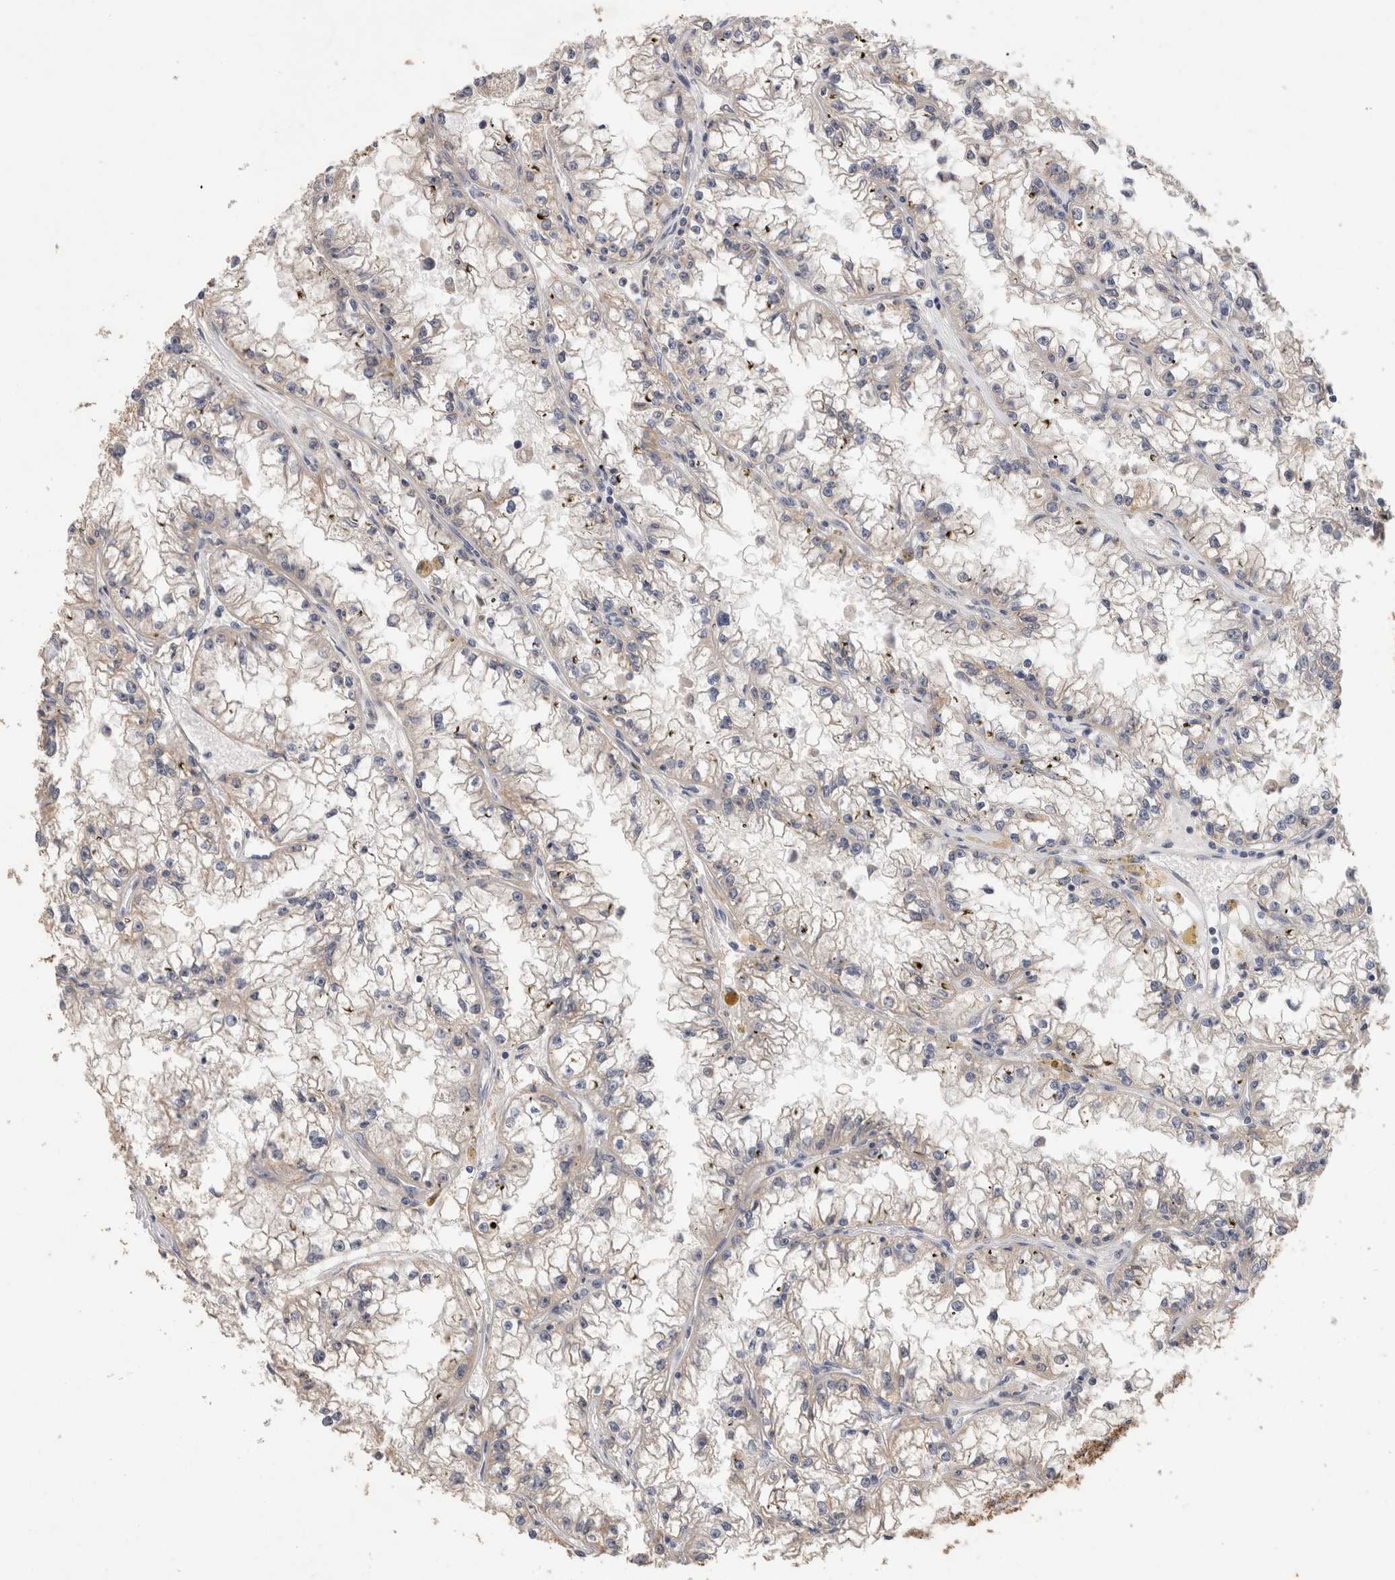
{"staining": {"intensity": "negative", "quantity": "none", "location": "none"}, "tissue": "renal cancer", "cell_type": "Tumor cells", "image_type": "cancer", "snomed": [{"axis": "morphology", "description": "Adenocarcinoma, NOS"}, {"axis": "topography", "description": "Kidney"}], "caption": "IHC photomicrograph of renal cancer (adenocarcinoma) stained for a protein (brown), which displays no staining in tumor cells. Brightfield microscopy of IHC stained with DAB (3,3'-diaminobenzidine) (brown) and hematoxylin (blue), captured at high magnification.", "gene": "IARS2", "patient": {"sex": "male", "age": 56}}